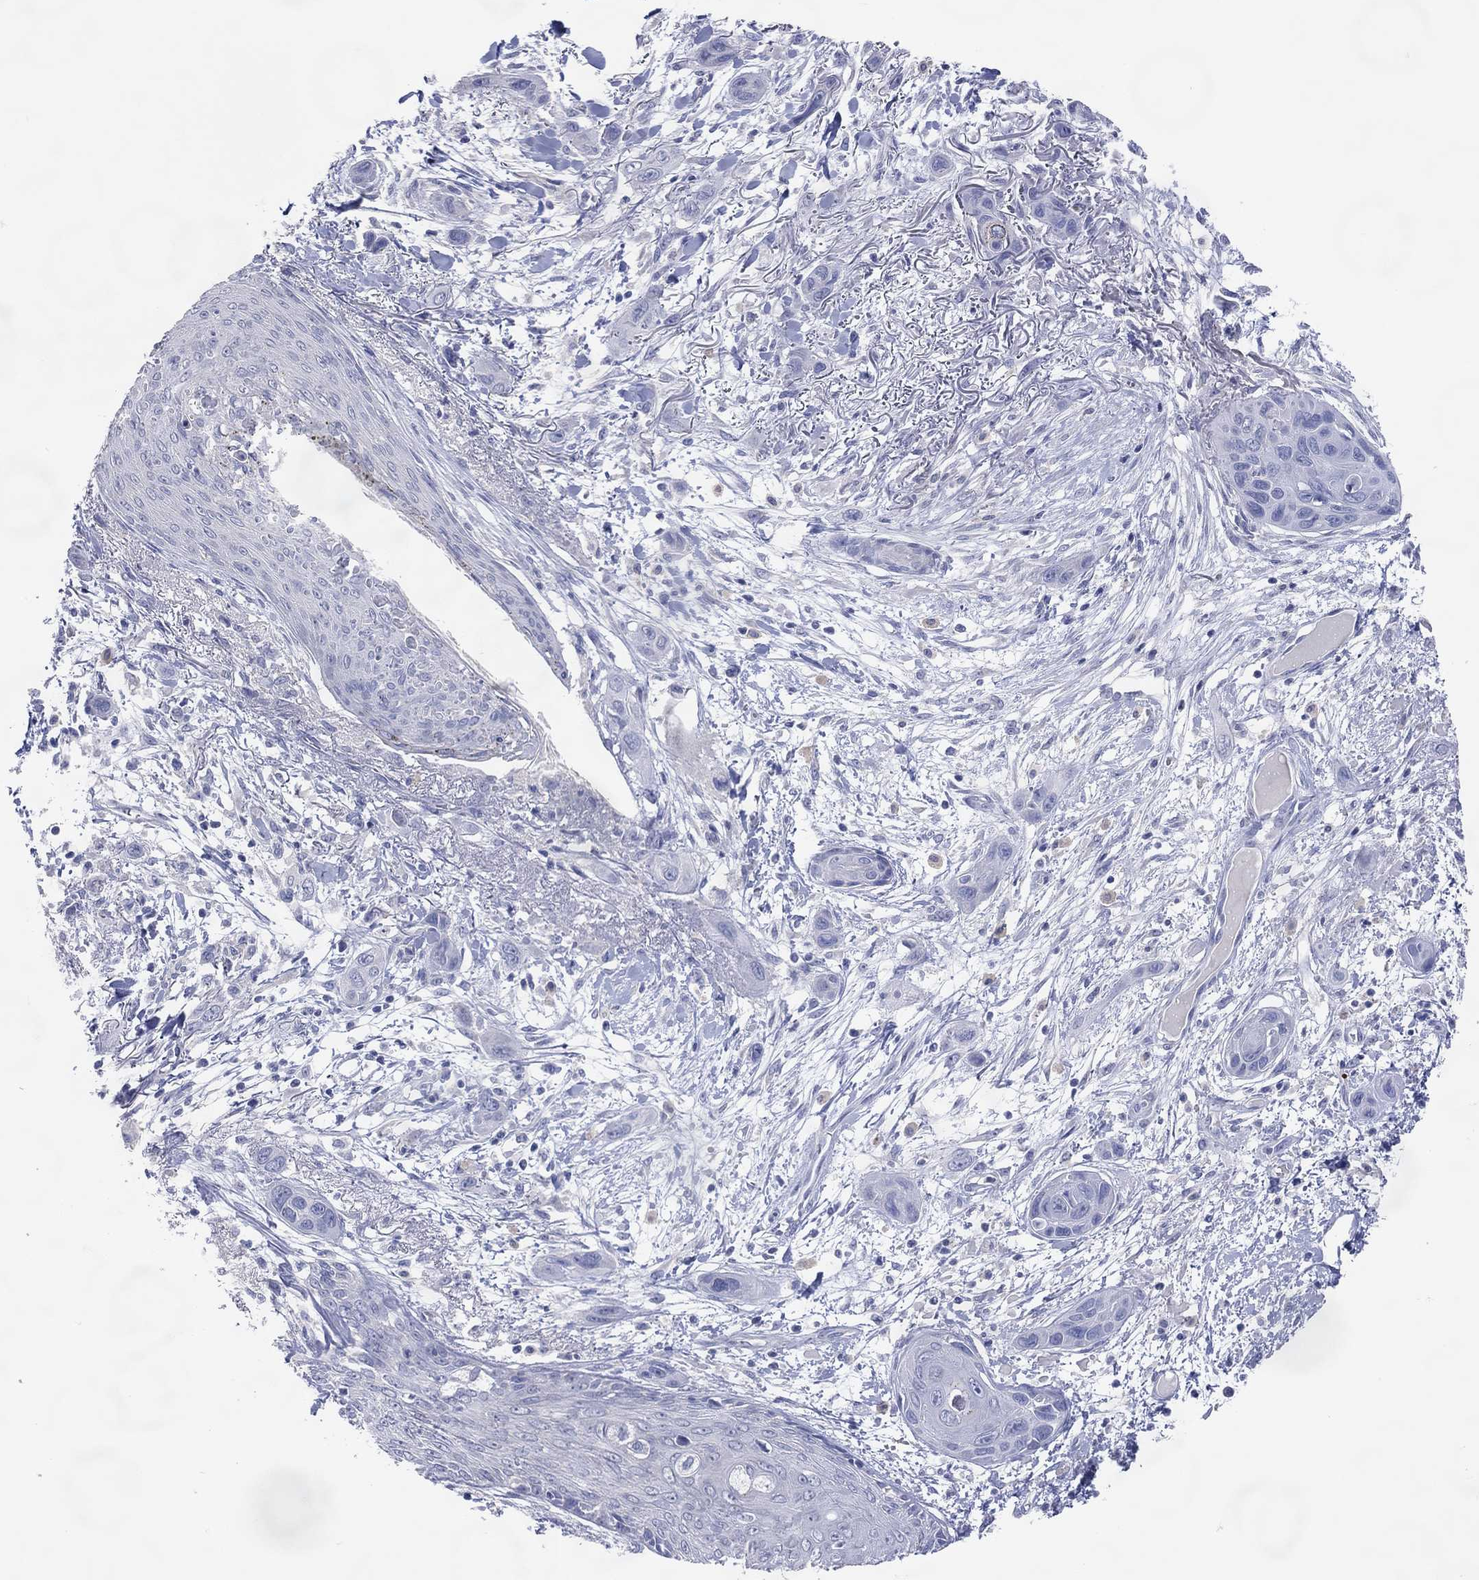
{"staining": {"intensity": "negative", "quantity": "none", "location": "none"}, "tissue": "skin cancer", "cell_type": "Tumor cells", "image_type": "cancer", "snomed": [{"axis": "morphology", "description": "Squamous cell carcinoma, NOS"}, {"axis": "topography", "description": "Skin"}], "caption": "Immunohistochemical staining of skin squamous cell carcinoma reveals no significant positivity in tumor cells.", "gene": "DNAH6", "patient": {"sex": "male", "age": 79}}